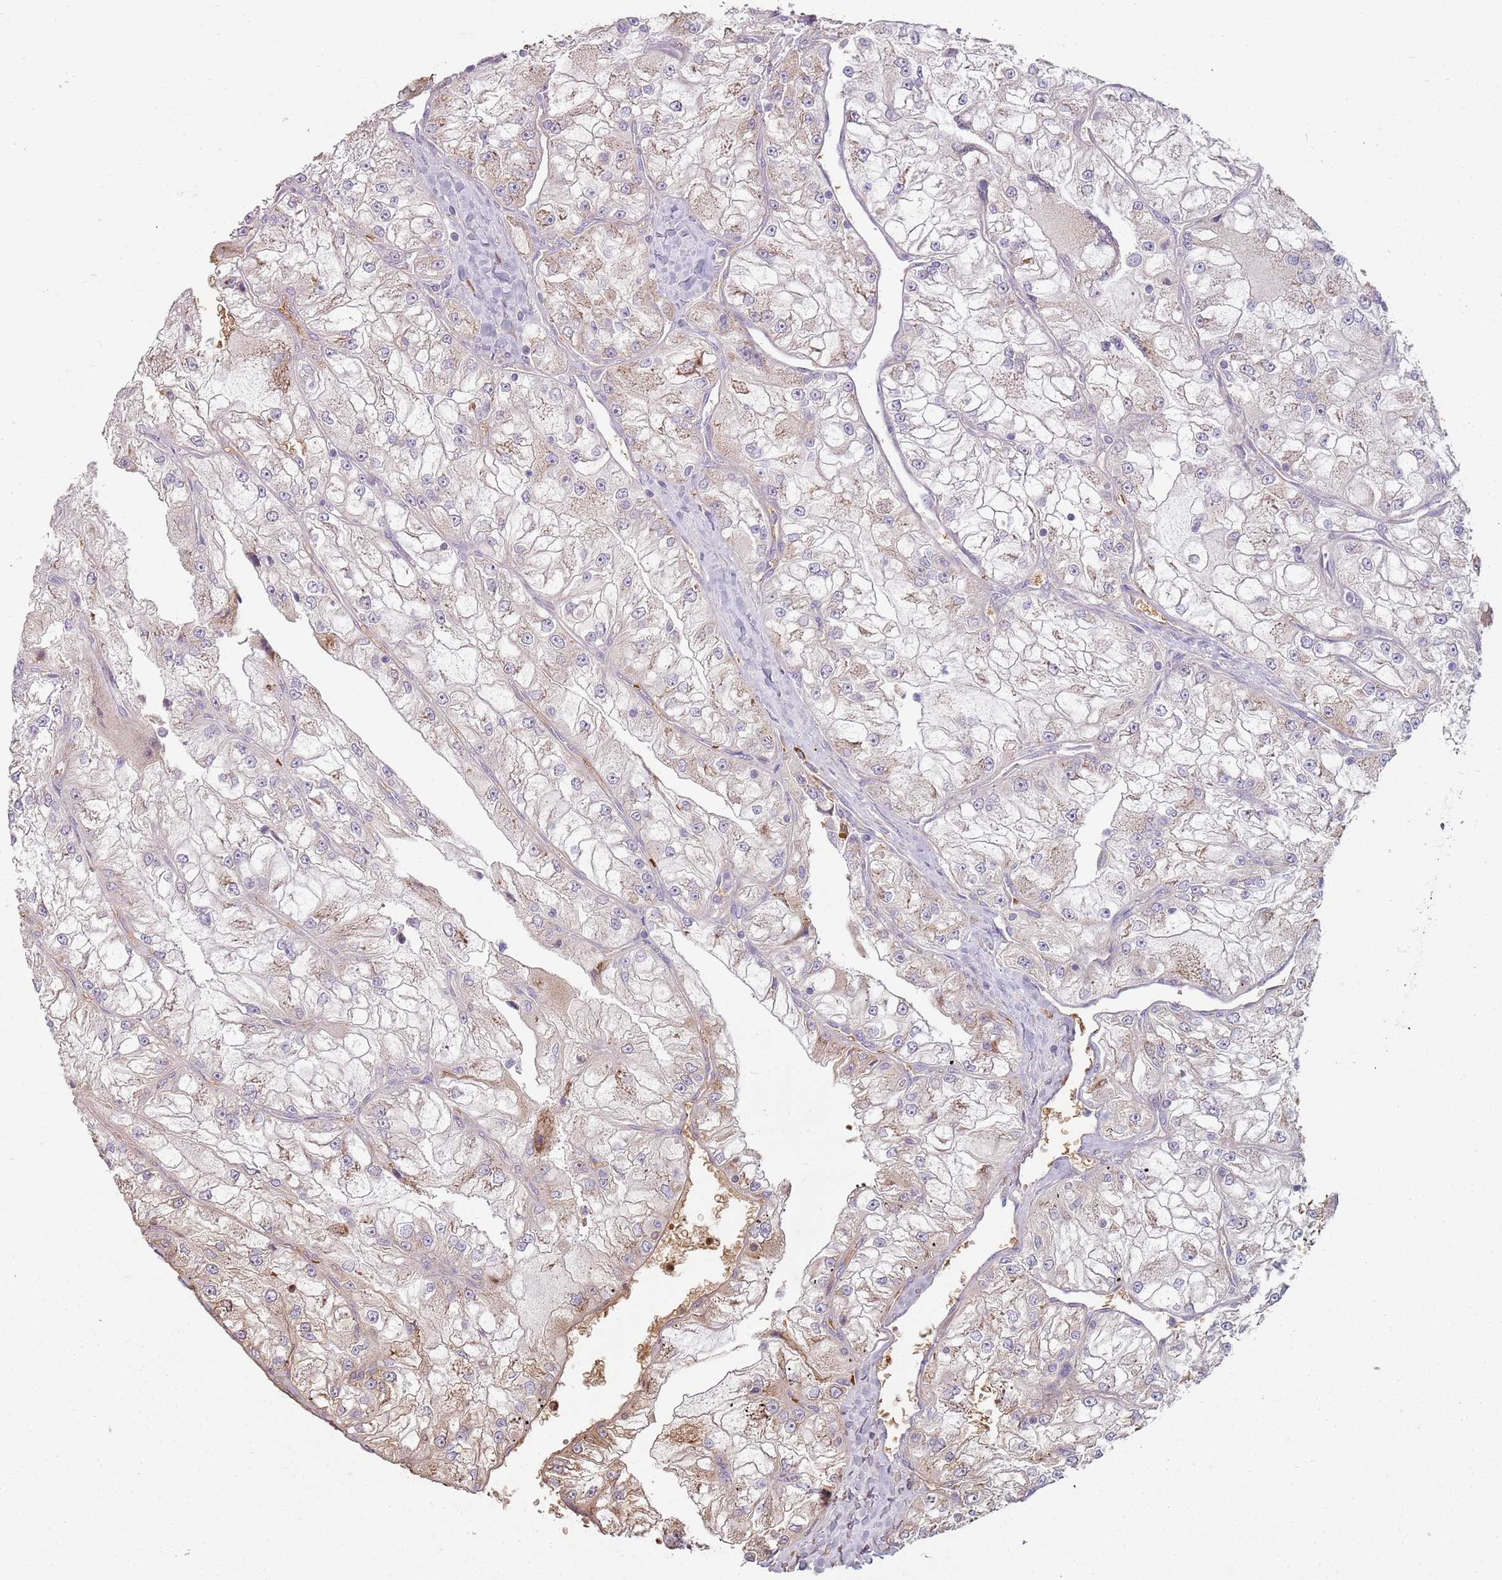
{"staining": {"intensity": "weak", "quantity": "<25%", "location": "cytoplasmic/membranous"}, "tissue": "renal cancer", "cell_type": "Tumor cells", "image_type": "cancer", "snomed": [{"axis": "morphology", "description": "Adenocarcinoma, NOS"}, {"axis": "topography", "description": "Kidney"}], "caption": "Protein analysis of renal cancer shows no significant staining in tumor cells.", "gene": "SPATA2", "patient": {"sex": "female", "age": 72}}